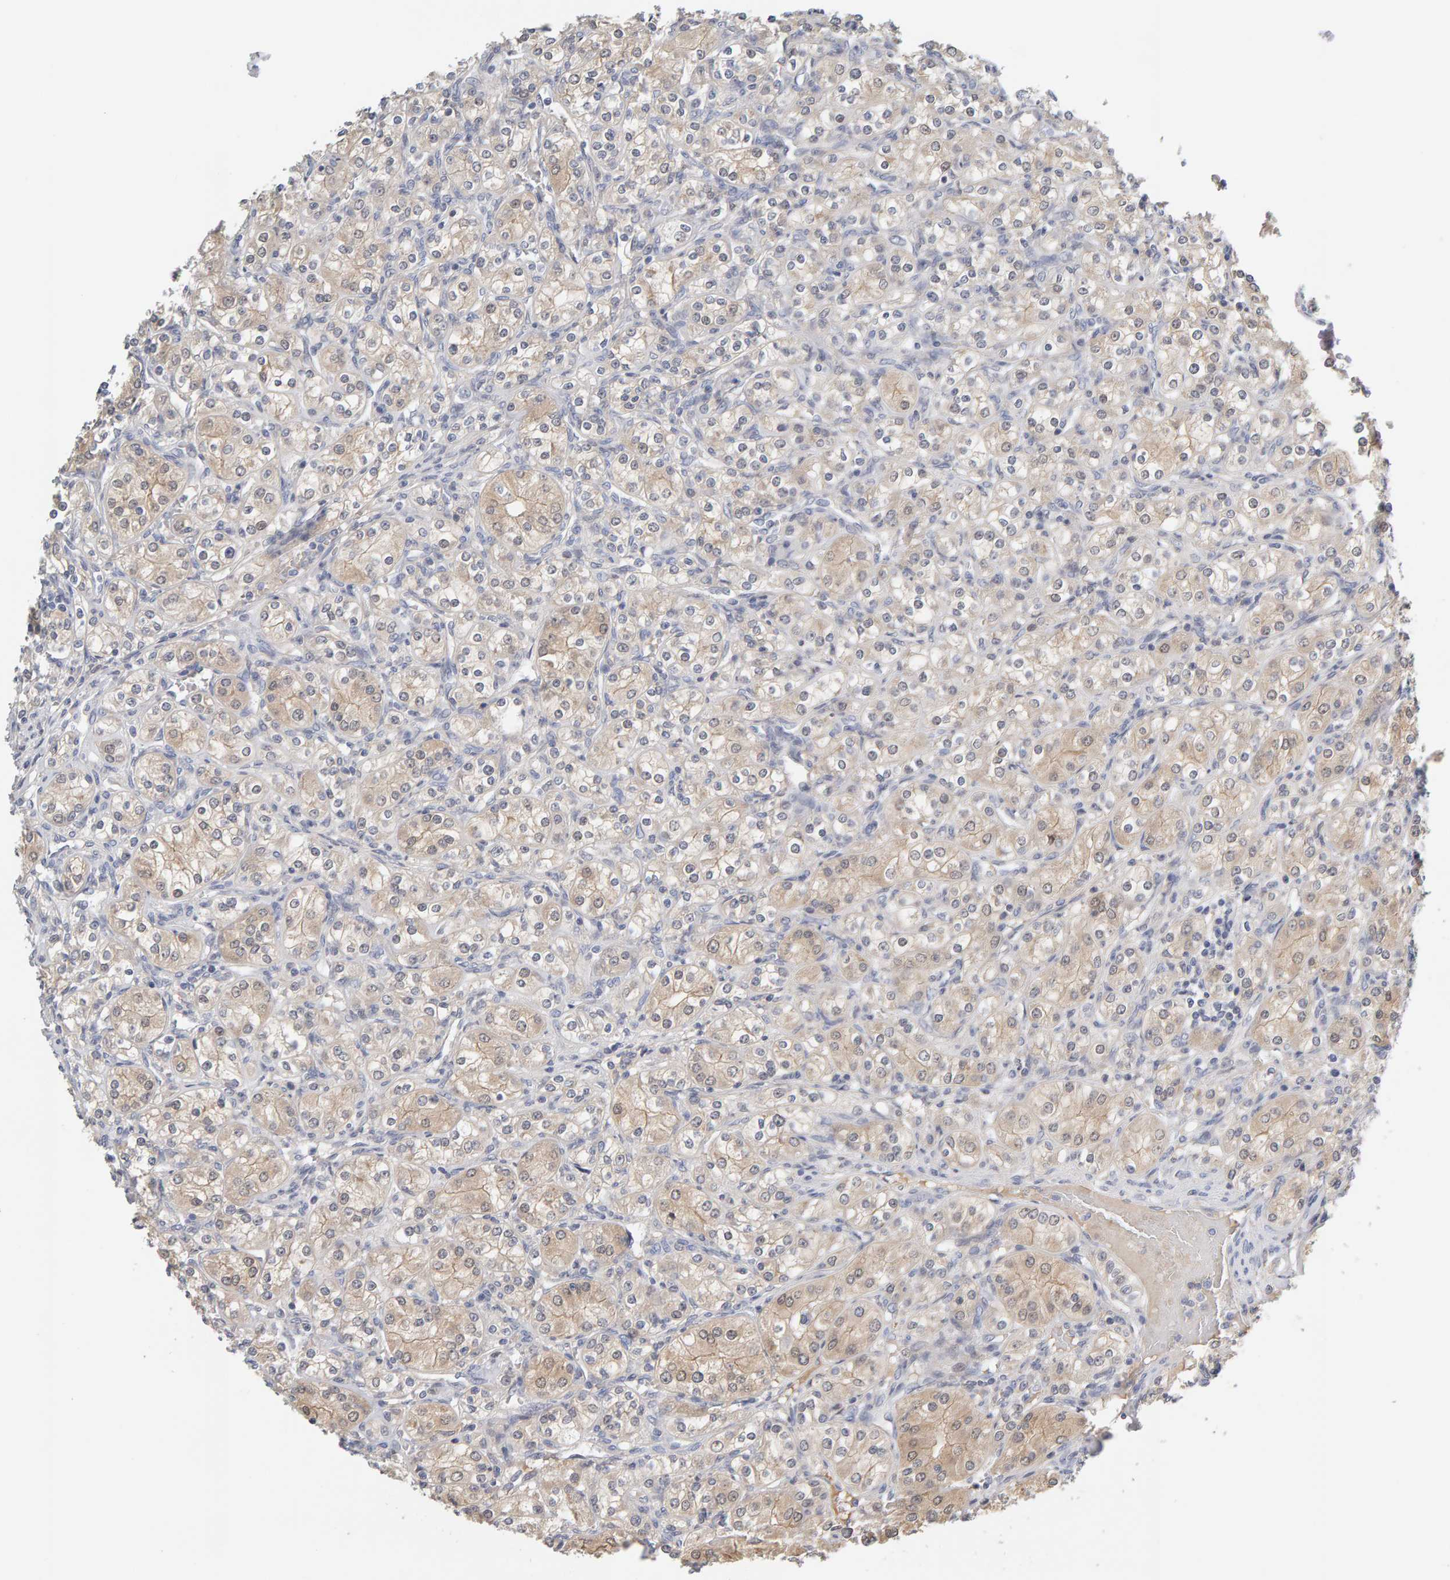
{"staining": {"intensity": "weak", "quantity": "<25%", "location": "cytoplasmic/membranous"}, "tissue": "renal cancer", "cell_type": "Tumor cells", "image_type": "cancer", "snomed": [{"axis": "morphology", "description": "Adenocarcinoma, NOS"}, {"axis": "topography", "description": "Kidney"}], "caption": "Tumor cells show no significant protein positivity in renal cancer (adenocarcinoma).", "gene": "GFUS", "patient": {"sex": "male", "age": 77}}